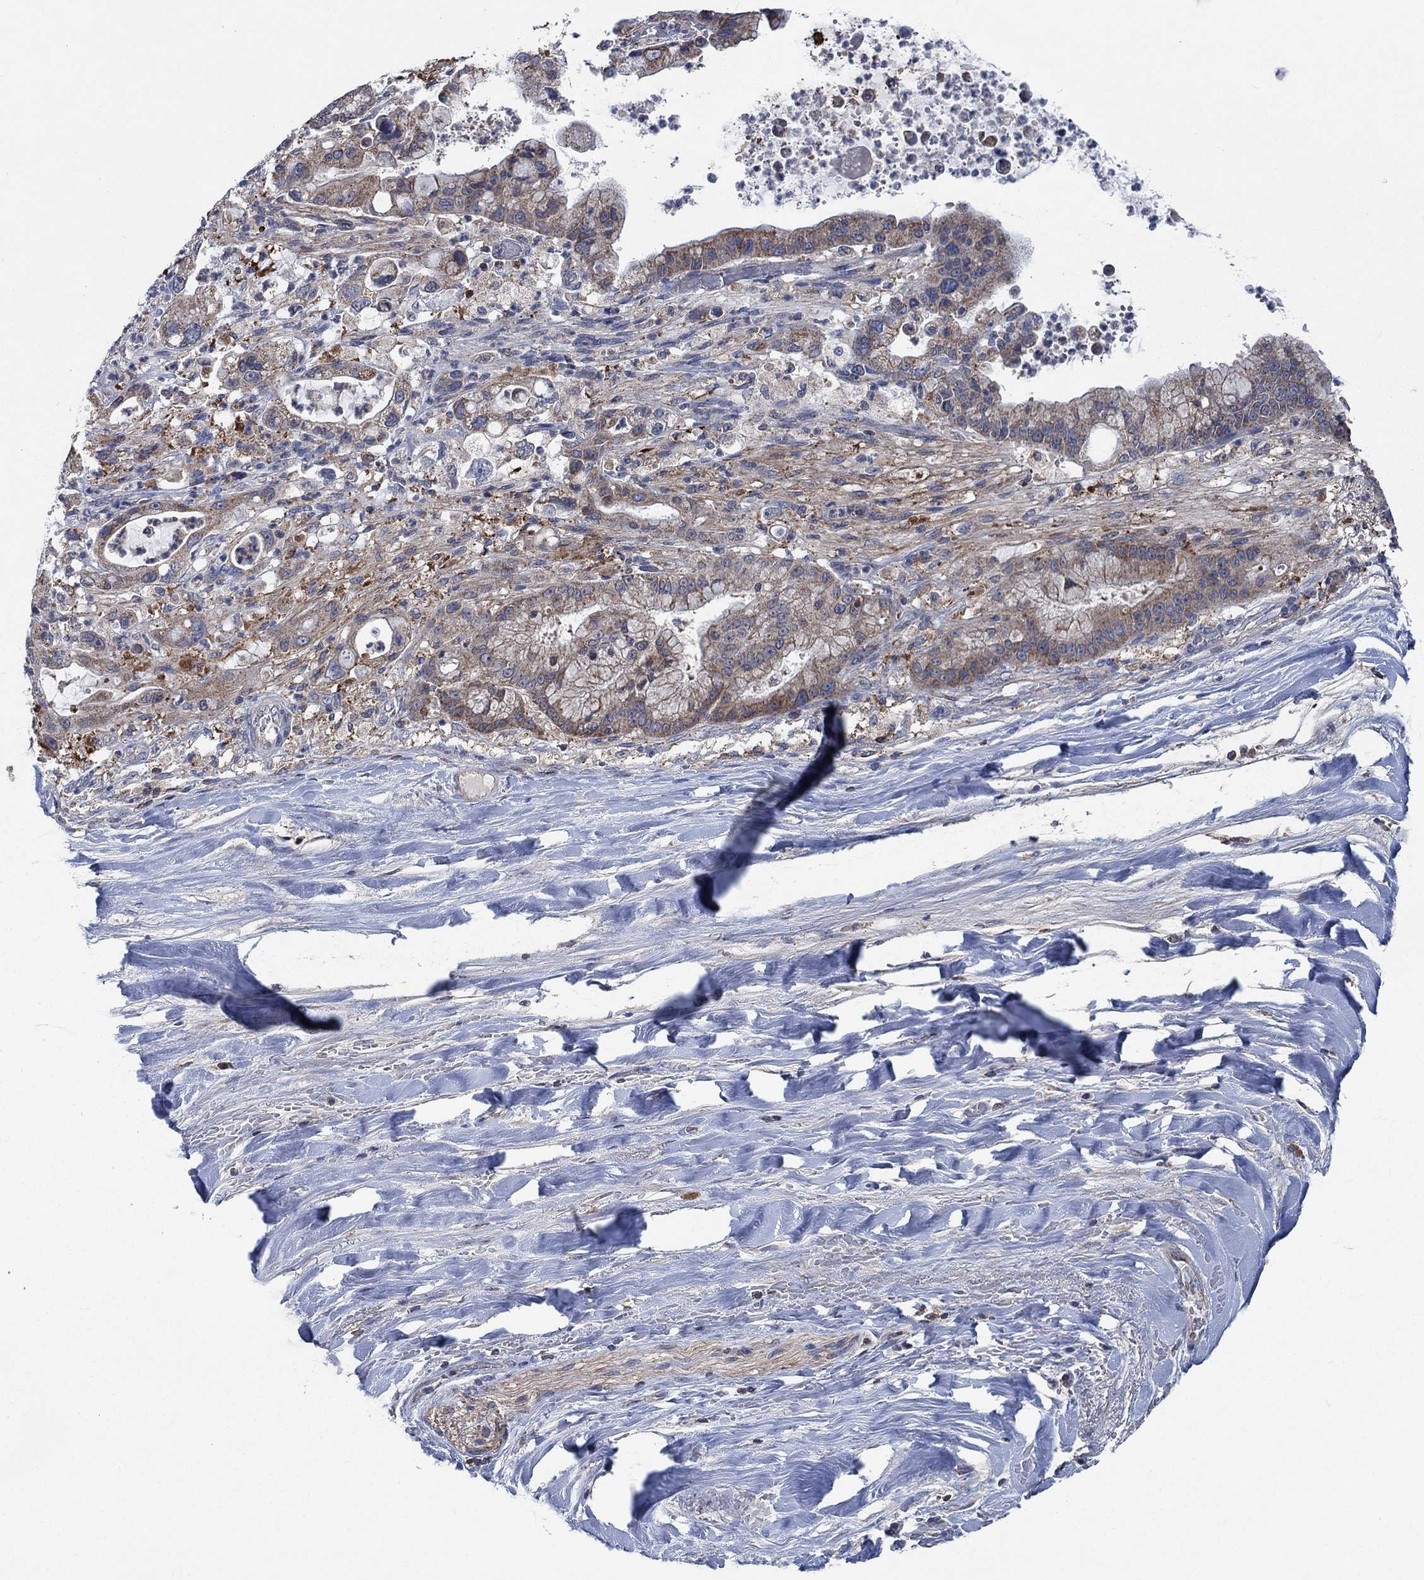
{"staining": {"intensity": "weak", "quantity": "25%-75%", "location": "cytoplasmic/membranous"}, "tissue": "liver cancer", "cell_type": "Tumor cells", "image_type": "cancer", "snomed": [{"axis": "morphology", "description": "Cholangiocarcinoma"}, {"axis": "topography", "description": "Liver"}], "caption": "Brown immunohistochemical staining in liver cancer reveals weak cytoplasmic/membranous expression in about 25%-75% of tumor cells. (brown staining indicates protein expression, while blue staining denotes nuclei).", "gene": "STXBP6", "patient": {"sex": "female", "age": 54}}